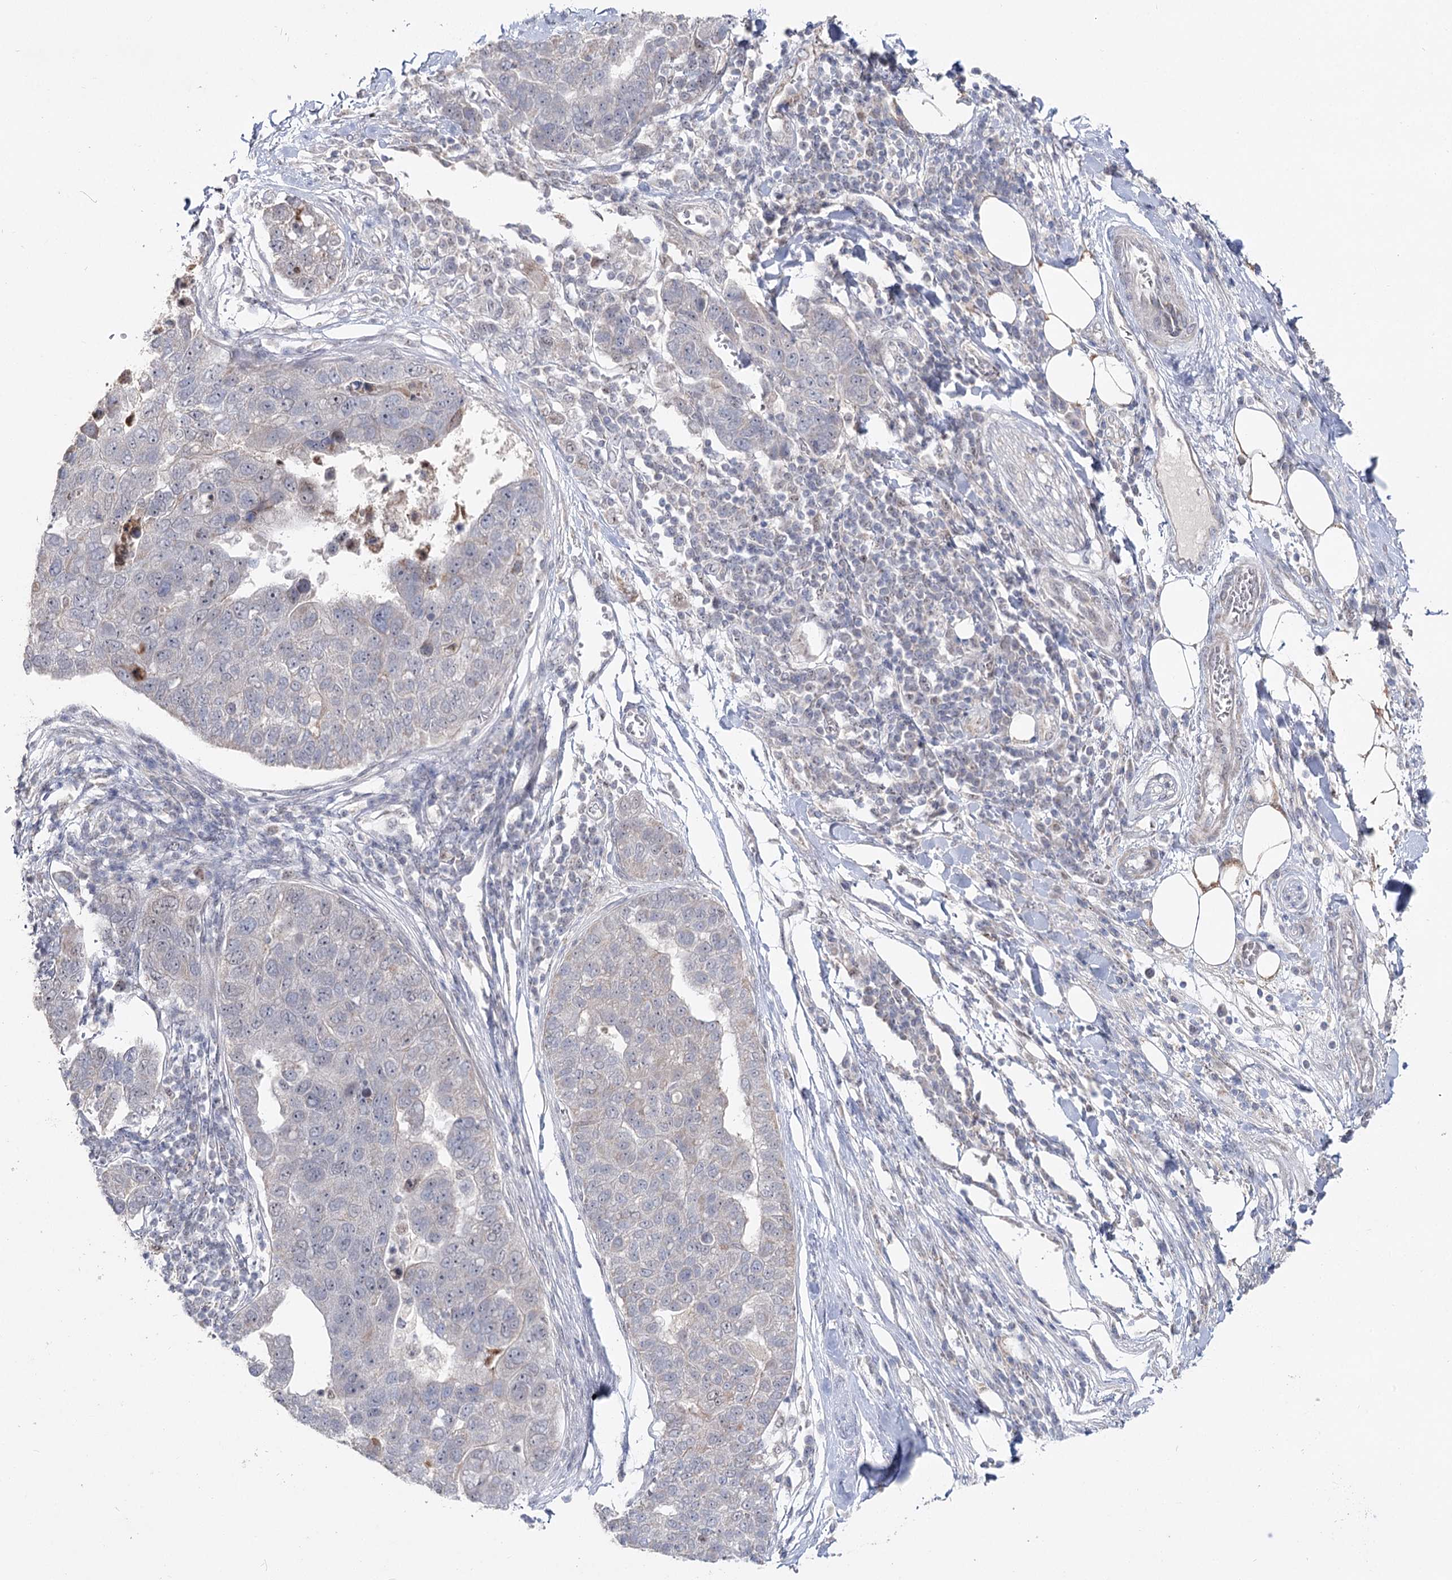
{"staining": {"intensity": "moderate", "quantity": "<25%", "location": "cytoplasmic/membranous"}, "tissue": "pancreatic cancer", "cell_type": "Tumor cells", "image_type": "cancer", "snomed": [{"axis": "morphology", "description": "Adenocarcinoma, NOS"}, {"axis": "topography", "description": "Pancreas"}], "caption": "Immunohistochemical staining of human pancreatic cancer (adenocarcinoma) demonstrates low levels of moderate cytoplasmic/membranous staining in about <25% of tumor cells.", "gene": "RUFY4", "patient": {"sex": "female", "age": 61}}